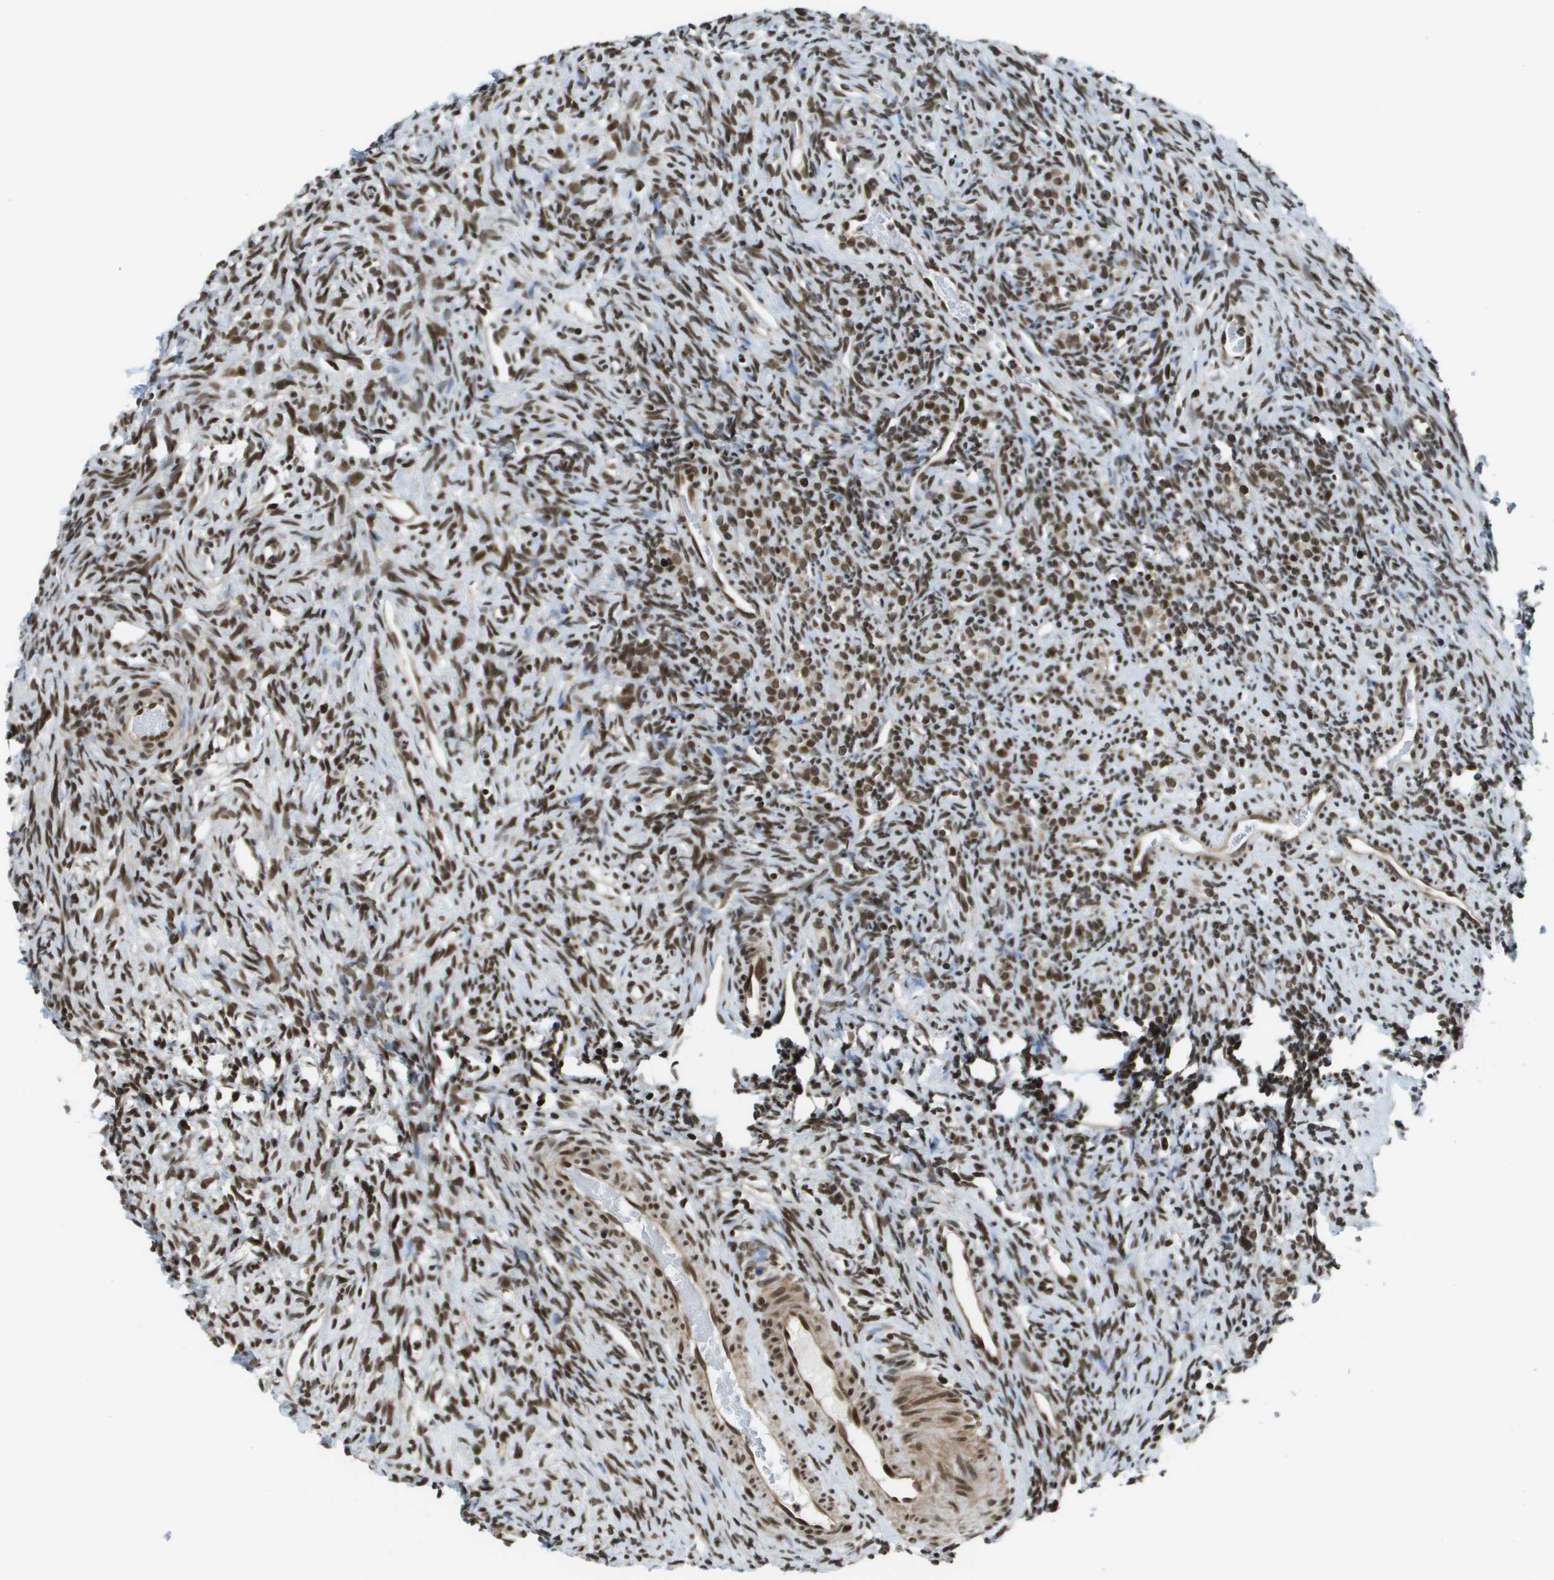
{"staining": {"intensity": "strong", "quantity": ">75%", "location": "nuclear"}, "tissue": "ovary", "cell_type": "Ovarian stroma cells", "image_type": "normal", "snomed": [{"axis": "morphology", "description": "Normal tissue, NOS"}, {"axis": "topography", "description": "Ovary"}], "caption": "This image demonstrates immunohistochemistry staining of benign human ovary, with high strong nuclear expression in about >75% of ovarian stroma cells.", "gene": "RECQL4", "patient": {"sex": "female", "age": 33}}